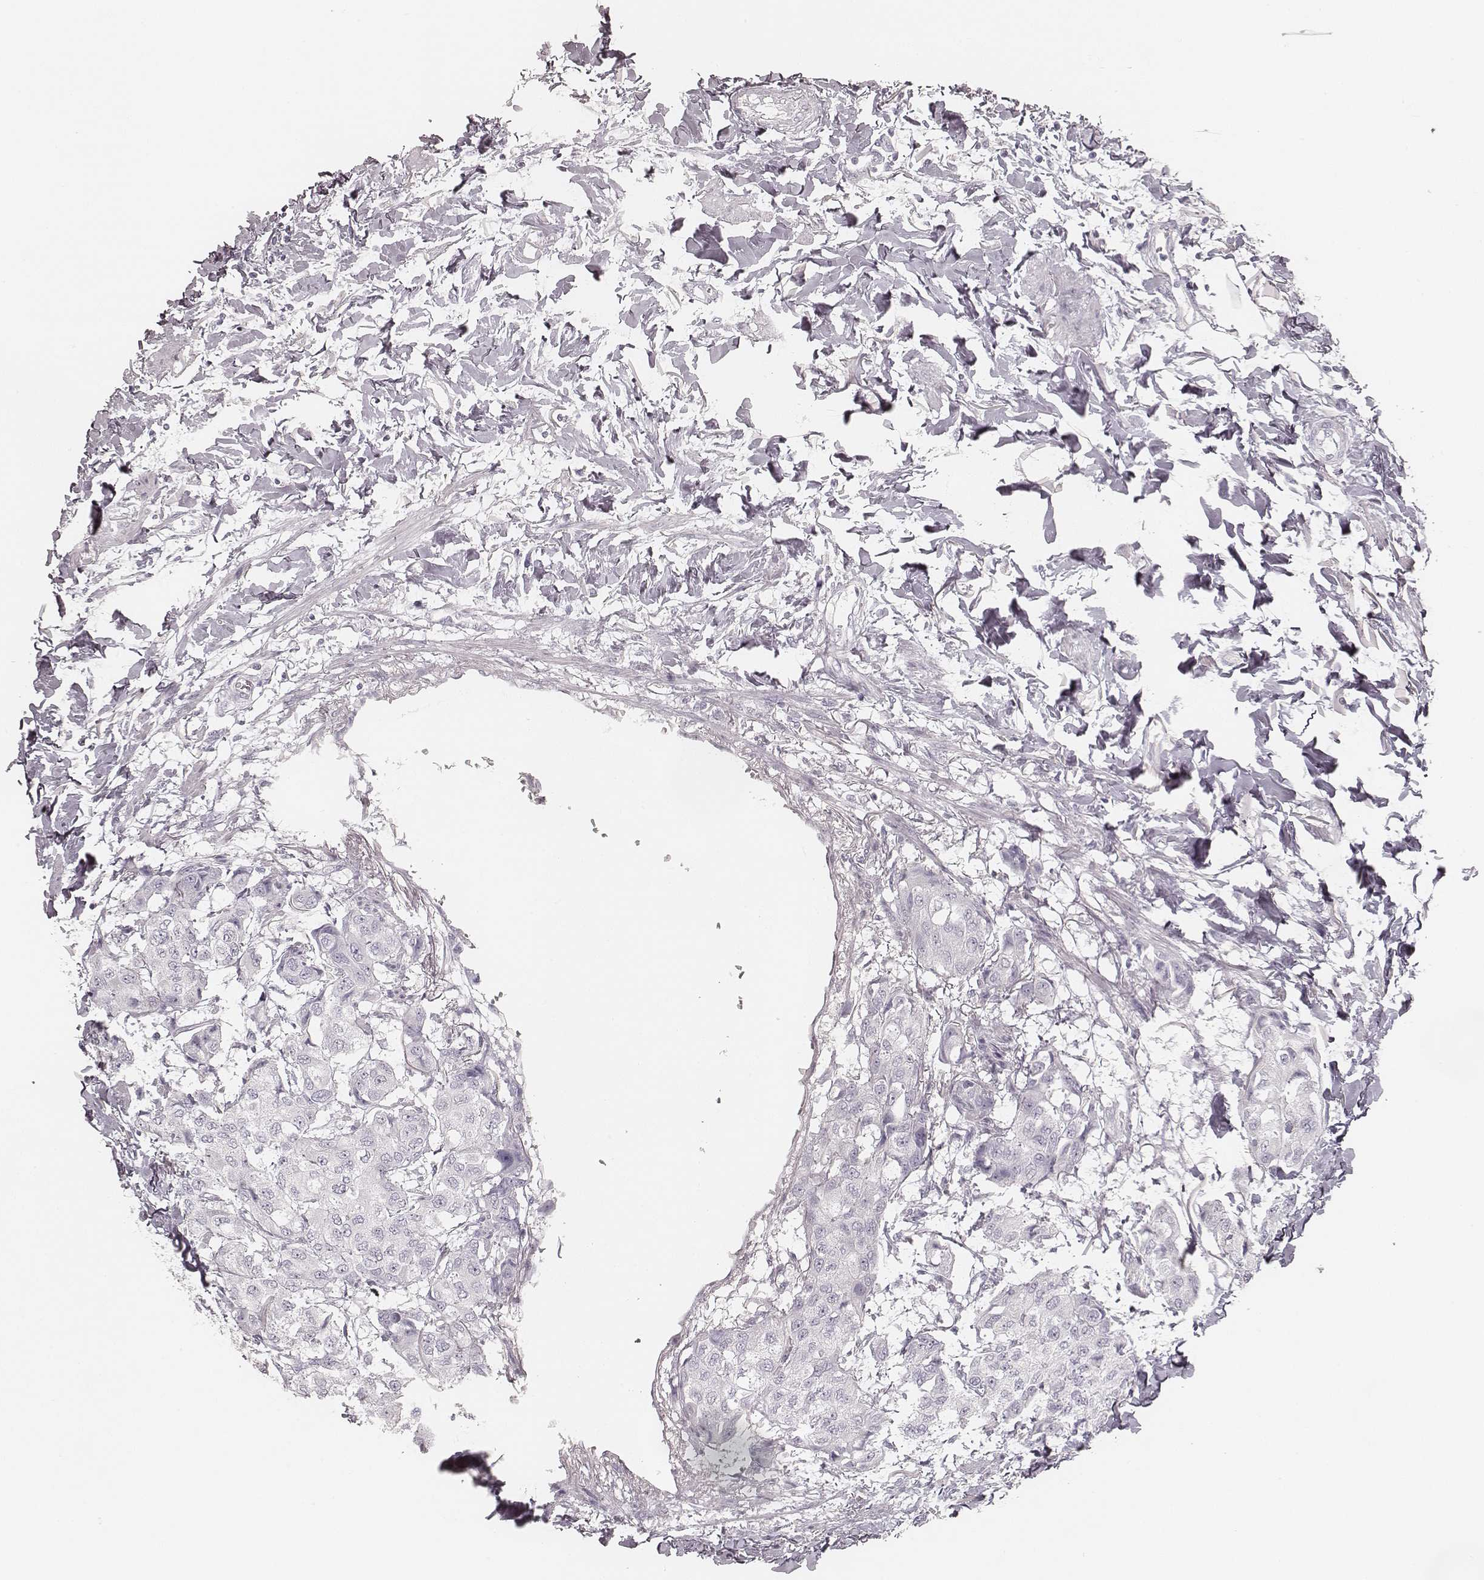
{"staining": {"intensity": "negative", "quantity": "none", "location": "none"}, "tissue": "breast cancer", "cell_type": "Tumor cells", "image_type": "cancer", "snomed": [{"axis": "morphology", "description": "Duct carcinoma"}, {"axis": "topography", "description": "Breast"}], "caption": "Breast cancer was stained to show a protein in brown. There is no significant expression in tumor cells.", "gene": "KRT72", "patient": {"sex": "female", "age": 80}}